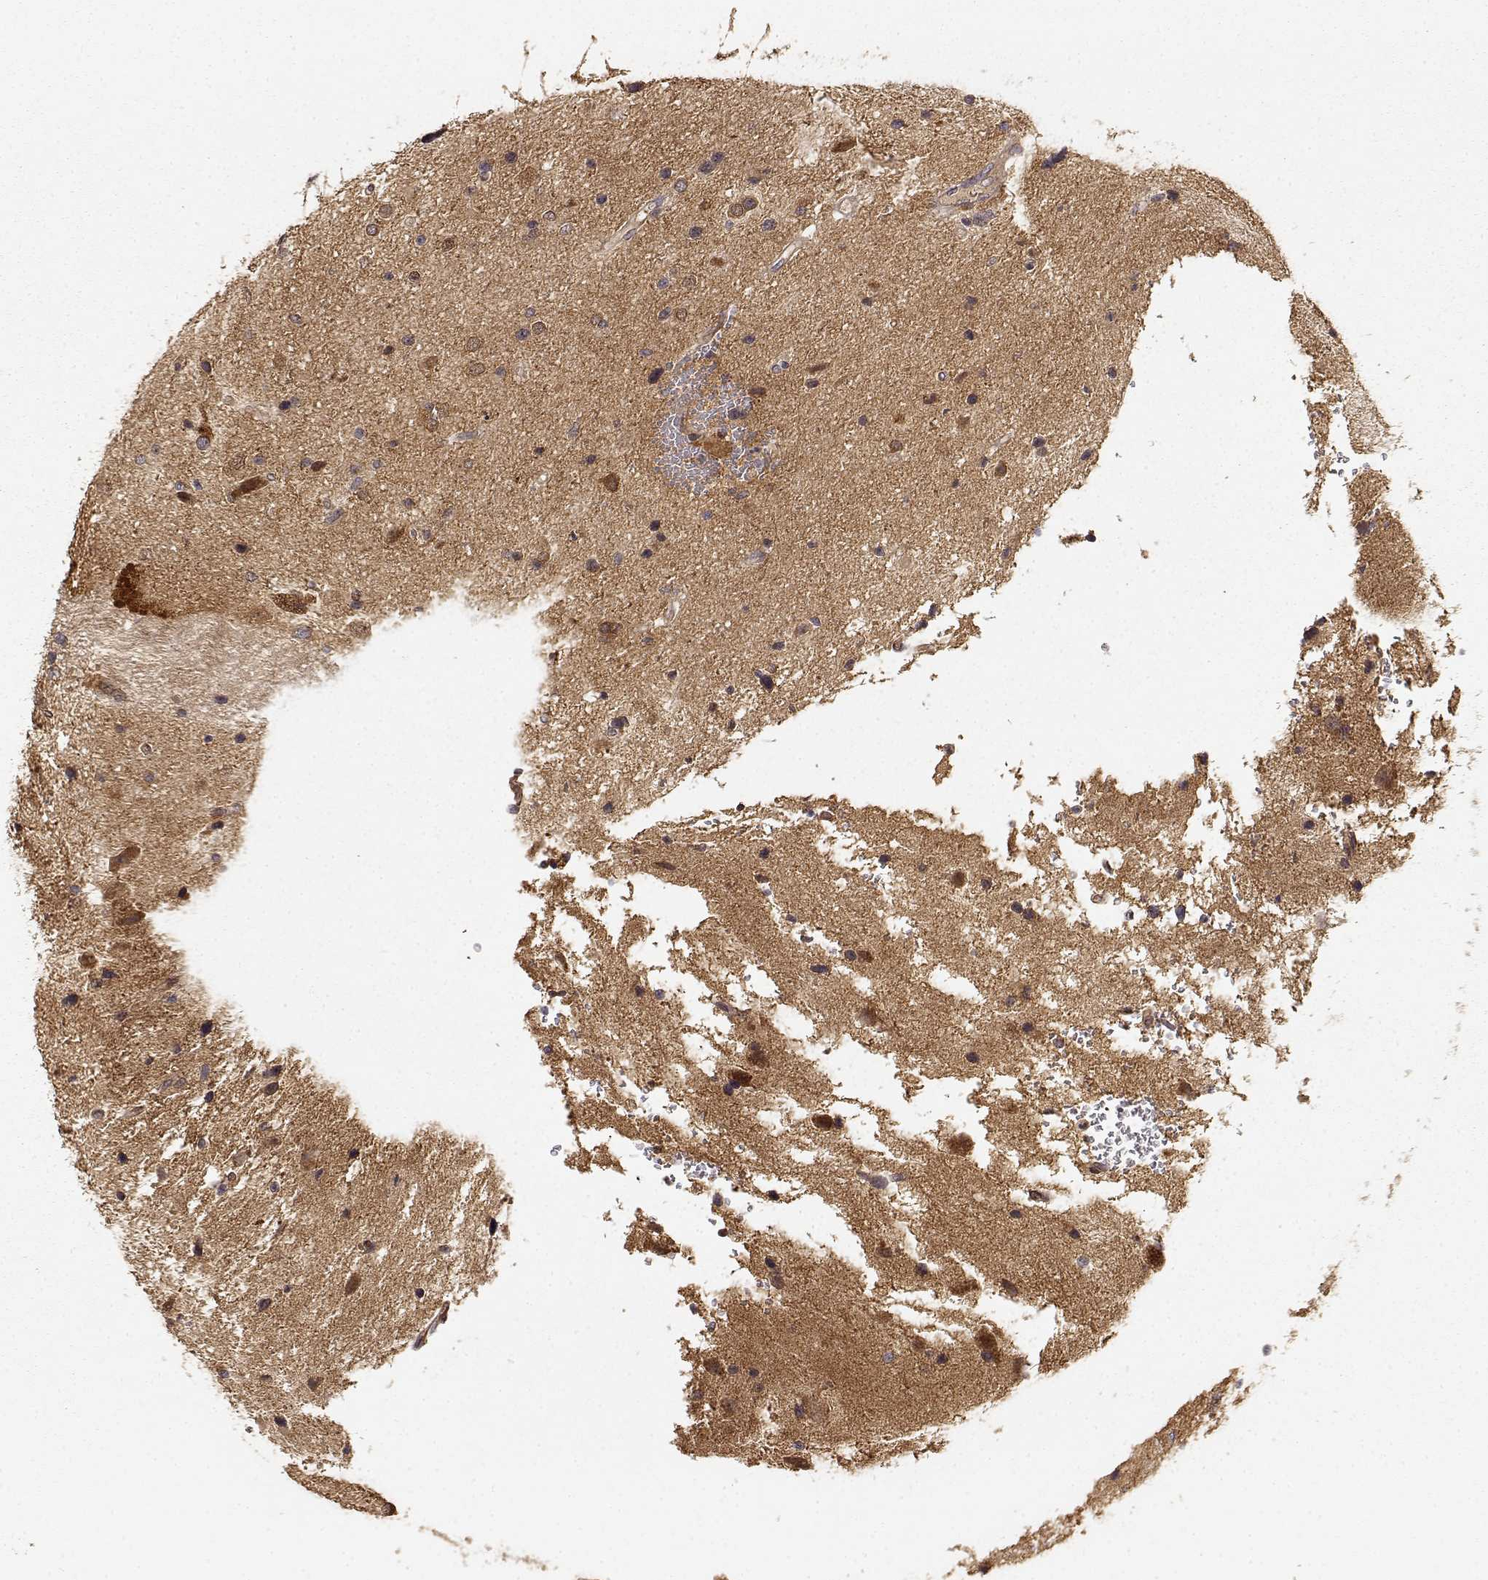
{"staining": {"intensity": "moderate", "quantity": "<25%", "location": "cytoplasmic/membranous"}, "tissue": "glioma", "cell_type": "Tumor cells", "image_type": "cancer", "snomed": [{"axis": "morphology", "description": "Glioma, malignant, Low grade"}, {"axis": "topography", "description": "Brain"}], "caption": "Immunohistochemistry micrograph of neoplastic tissue: malignant glioma (low-grade) stained using immunohistochemistry displays low levels of moderate protein expression localized specifically in the cytoplasmic/membranous of tumor cells, appearing as a cytoplasmic/membranous brown color.", "gene": "PICK1", "patient": {"sex": "female", "age": 32}}